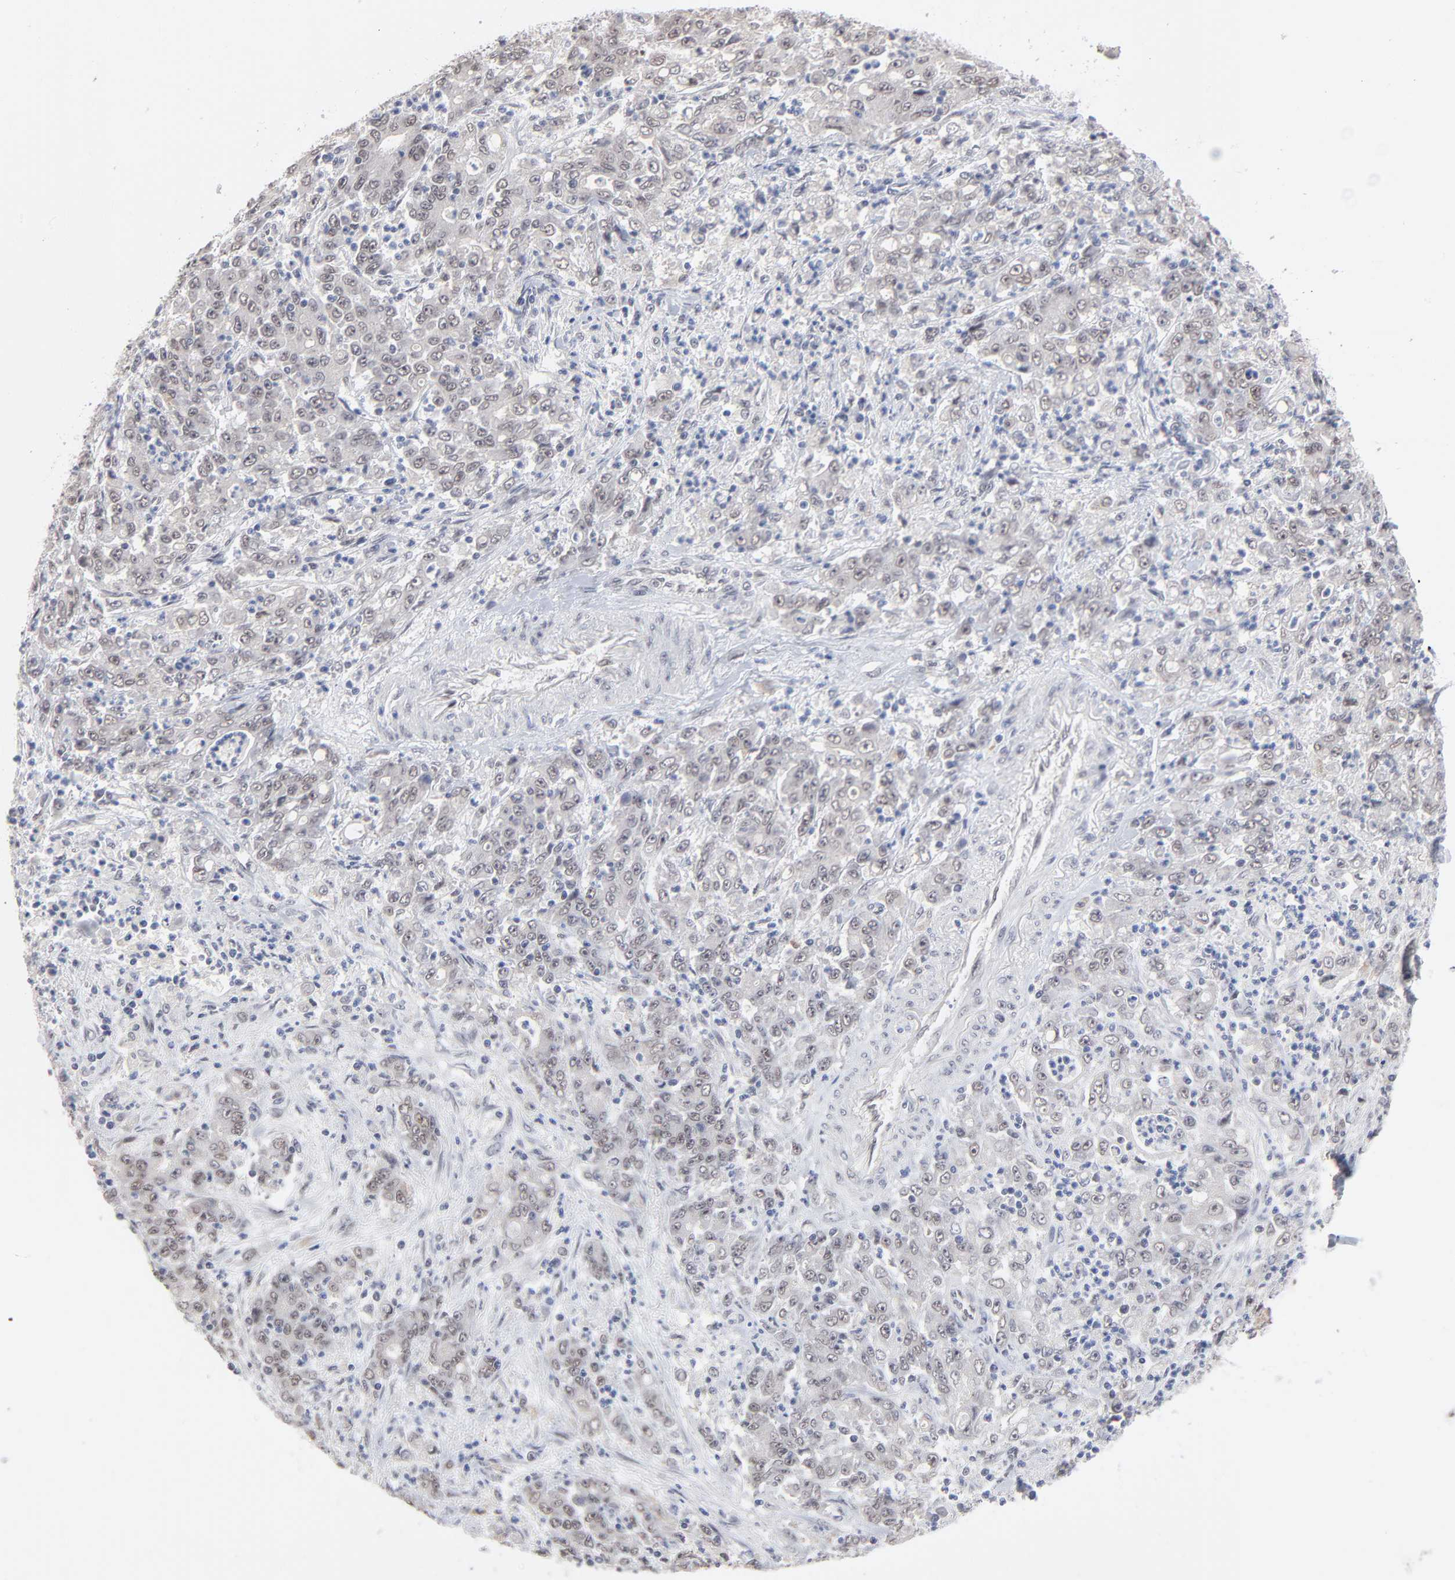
{"staining": {"intensity": "negative", "quantity": "none", "location": "none"}, "tissue": "stomach cancer", "cell_type": "Tumor cells", "image_type": "cancer", "snomed": [{"axis": "morphology", "description": "Adenocarcinoma, NOS"}, {"axis": "topography", "description": "Stomach, lower"}], "caption": "Protein analysis of stomach adenocarcinoma shows no significant expression in tumor cells.", "gene": "MBIP", "patient": {"sex": "female", "age": 71}}